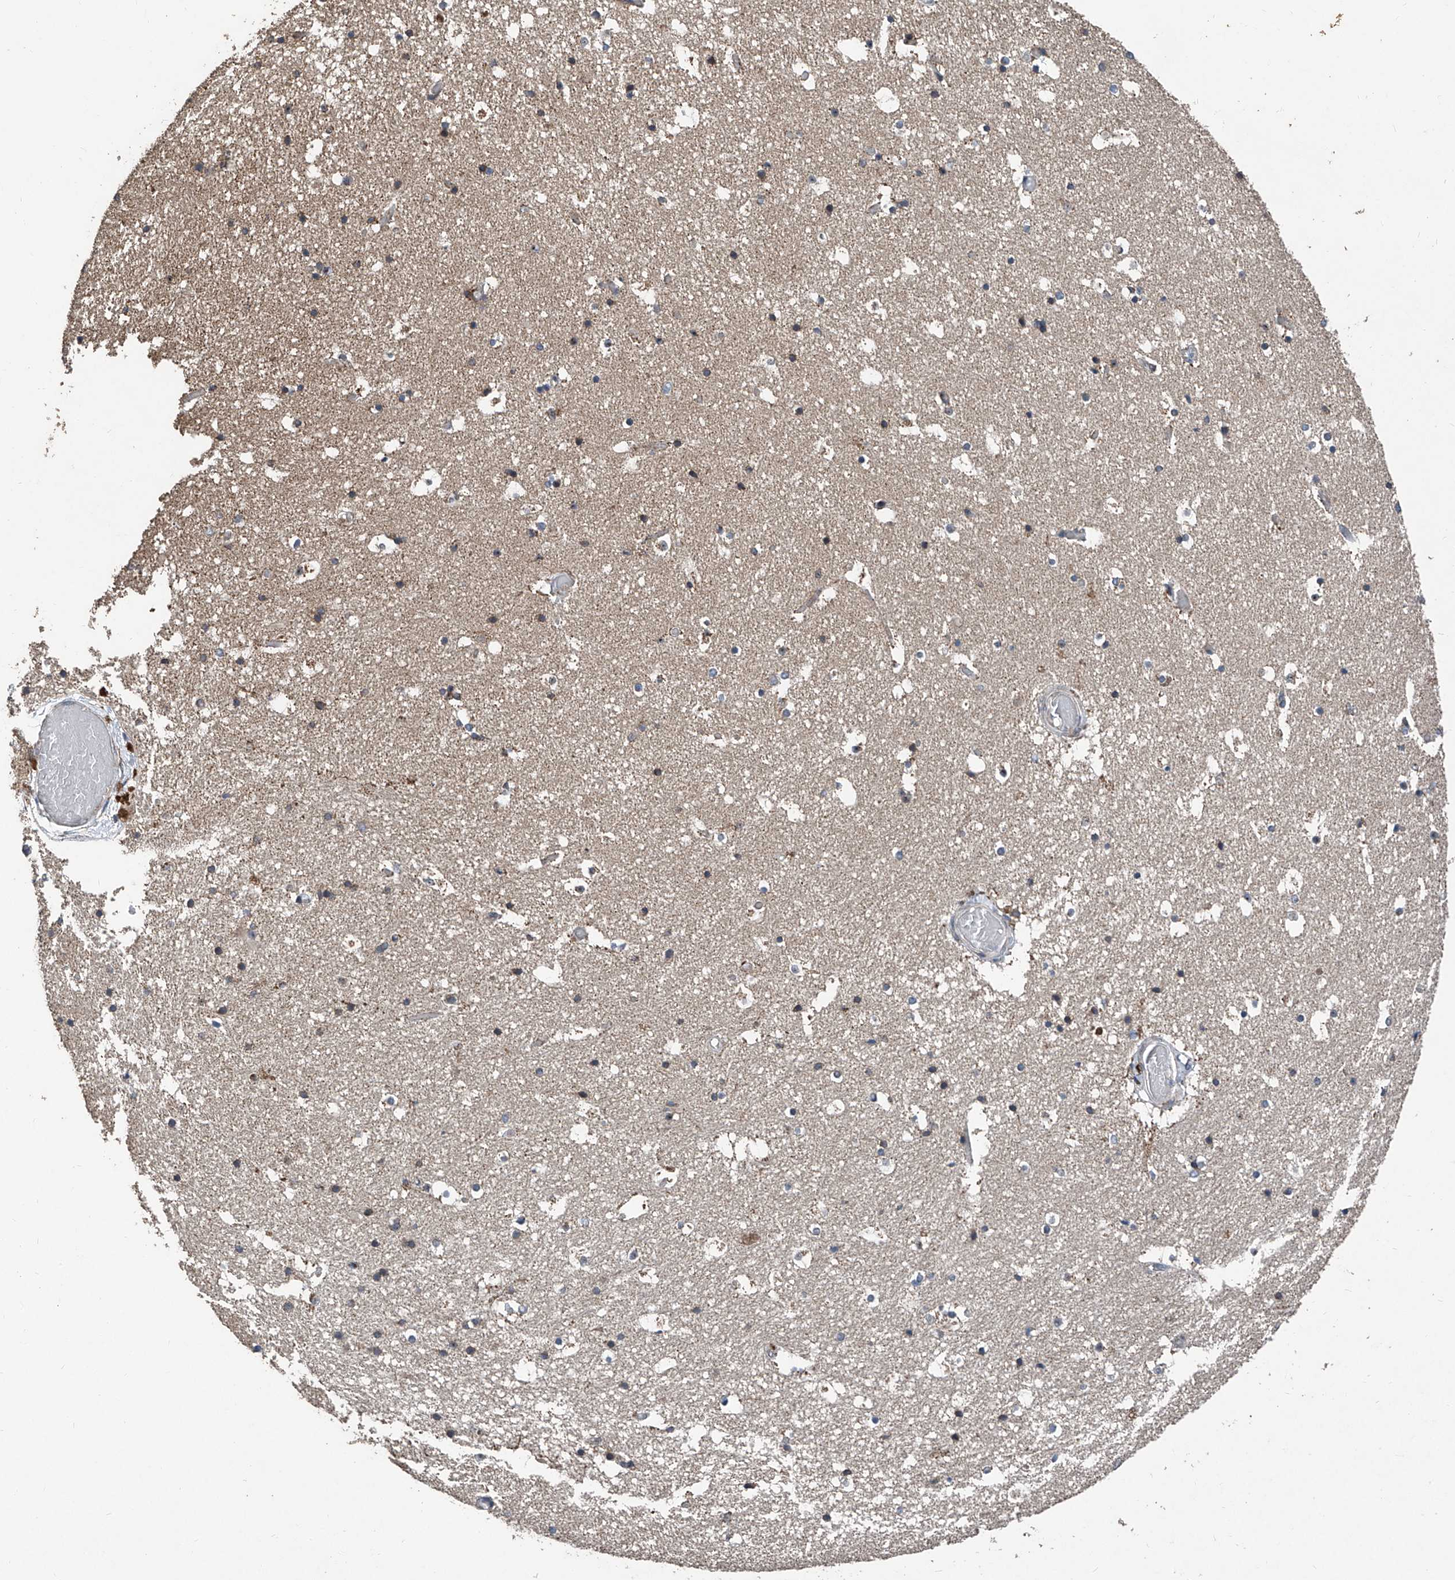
{"staining": {"intensity": "weak", "quantity": "<25%", "location": "cytoplasmic/membranous"}, "tissue": "hippocampus", "cell_type": "Glial cells", "image_type": "normal", "snomed": [{"axis": "morphology", "description": "Normal tissue, NOS"}, {"axis": "topography", "description": "Hippocampus"}], "caption": "Immunohistochemistry (IHC) image of normal hippocampus: hippocampus stained with DAB (3,3'-diaminobenzidine) demonstrates no significant protein staining in glial cells. (IHC, brightfield microscopy, high magnification).", "gene": "BCKDHB", "patient": {"sex": "female", "age": 52}}